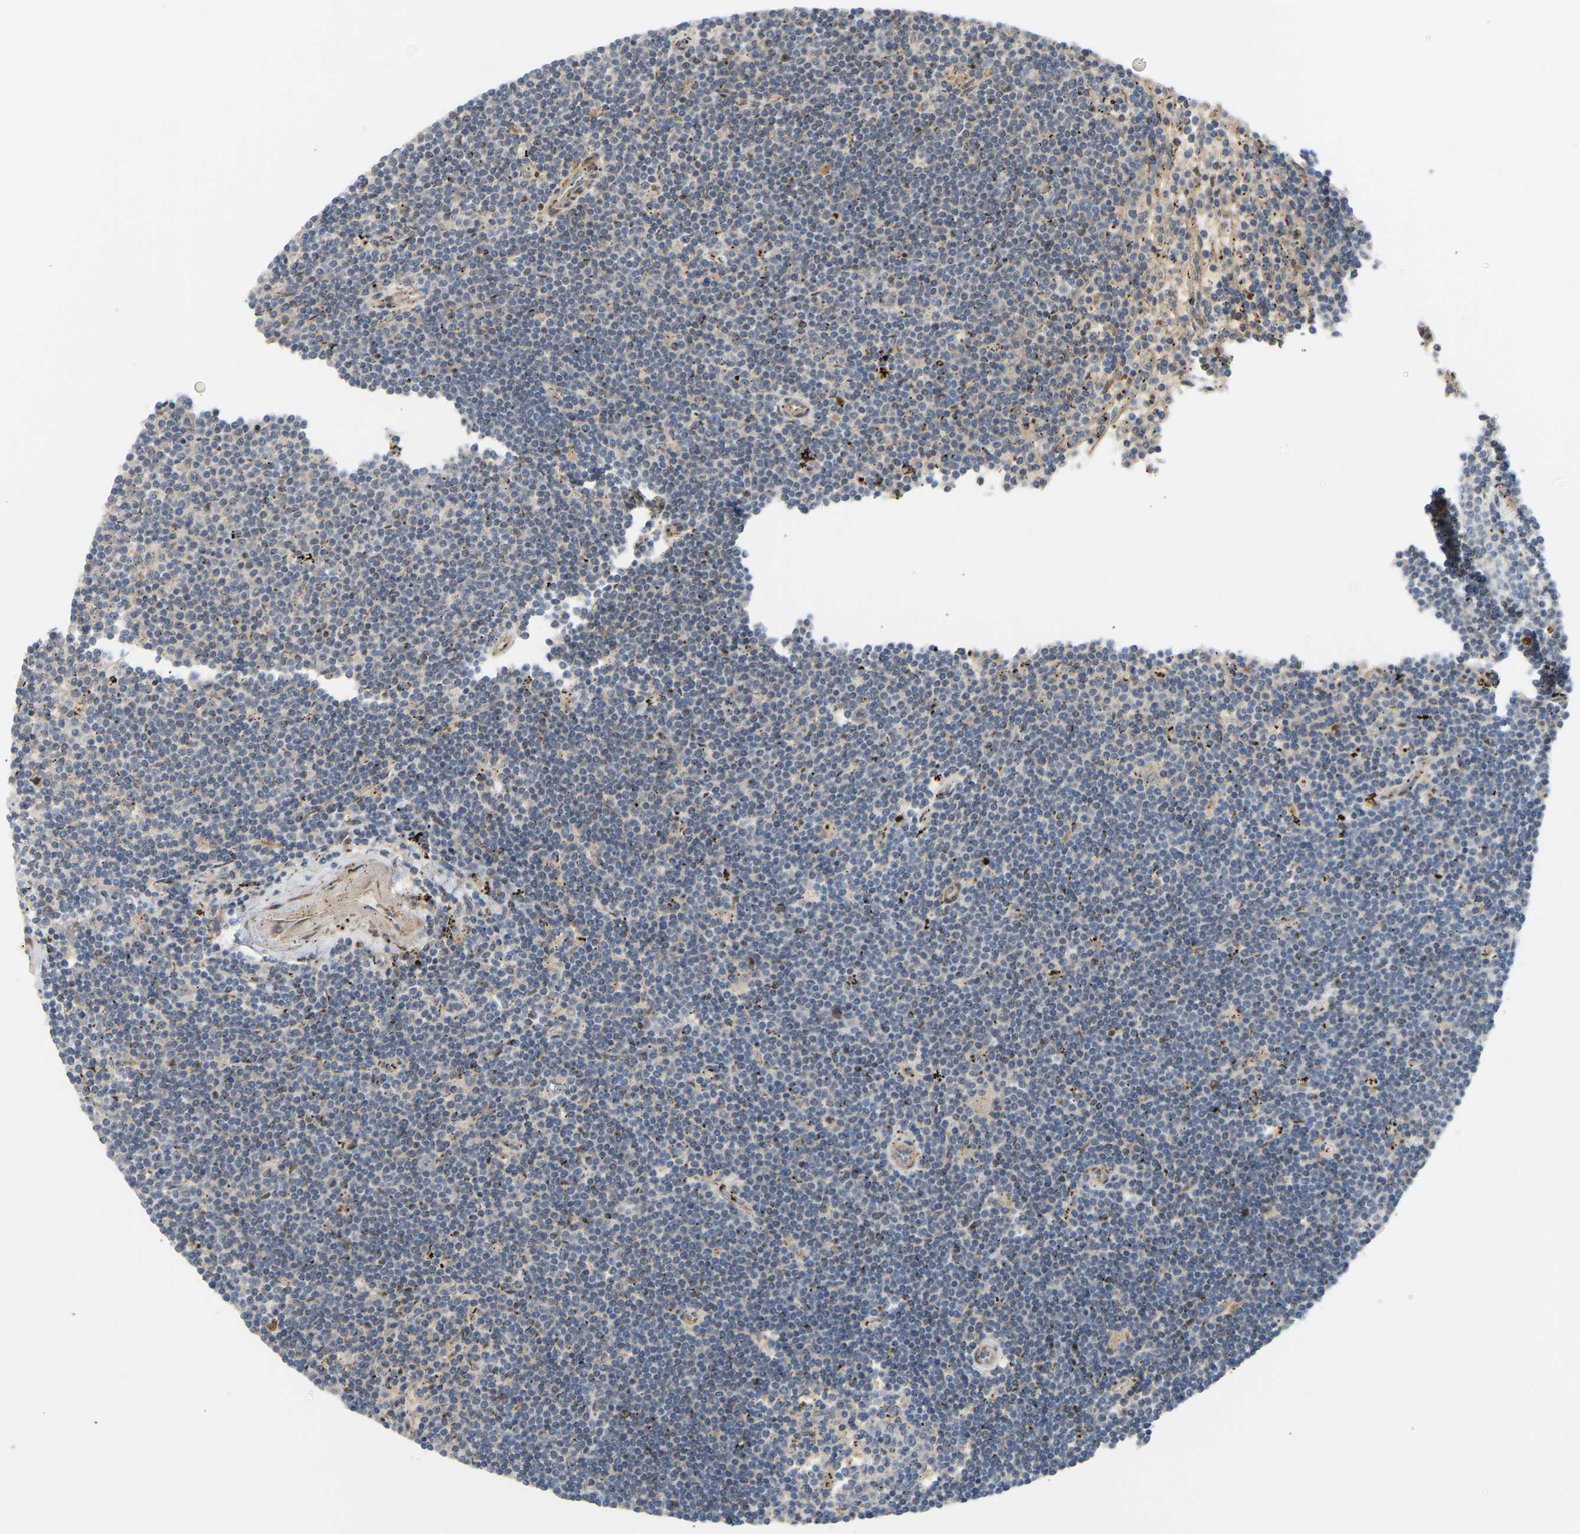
{"staining": {"intensity": "negative", "quantity": "none", "location": "none"}, "tissue": "lymphoma", "cell_type": "Tumor cells", "image_type": "cancer", "snomed": [{"axis": "morphology", "description": "Malignant lymphoma, non-Hodgkin's type, Low grade"}, {"axis": "topography", "description": "Spleen"}], "caption": "High magnification brightfield microscopy of lymphoma stained with DAB (brown) and counterstained with hematoxylin (blue): tumor cells show no significant staining. (Brightfield microscopy of DAB IHC at high magnification).", "gene": "POGLUT2", "patient": {"sex": "male", "age": 76}}